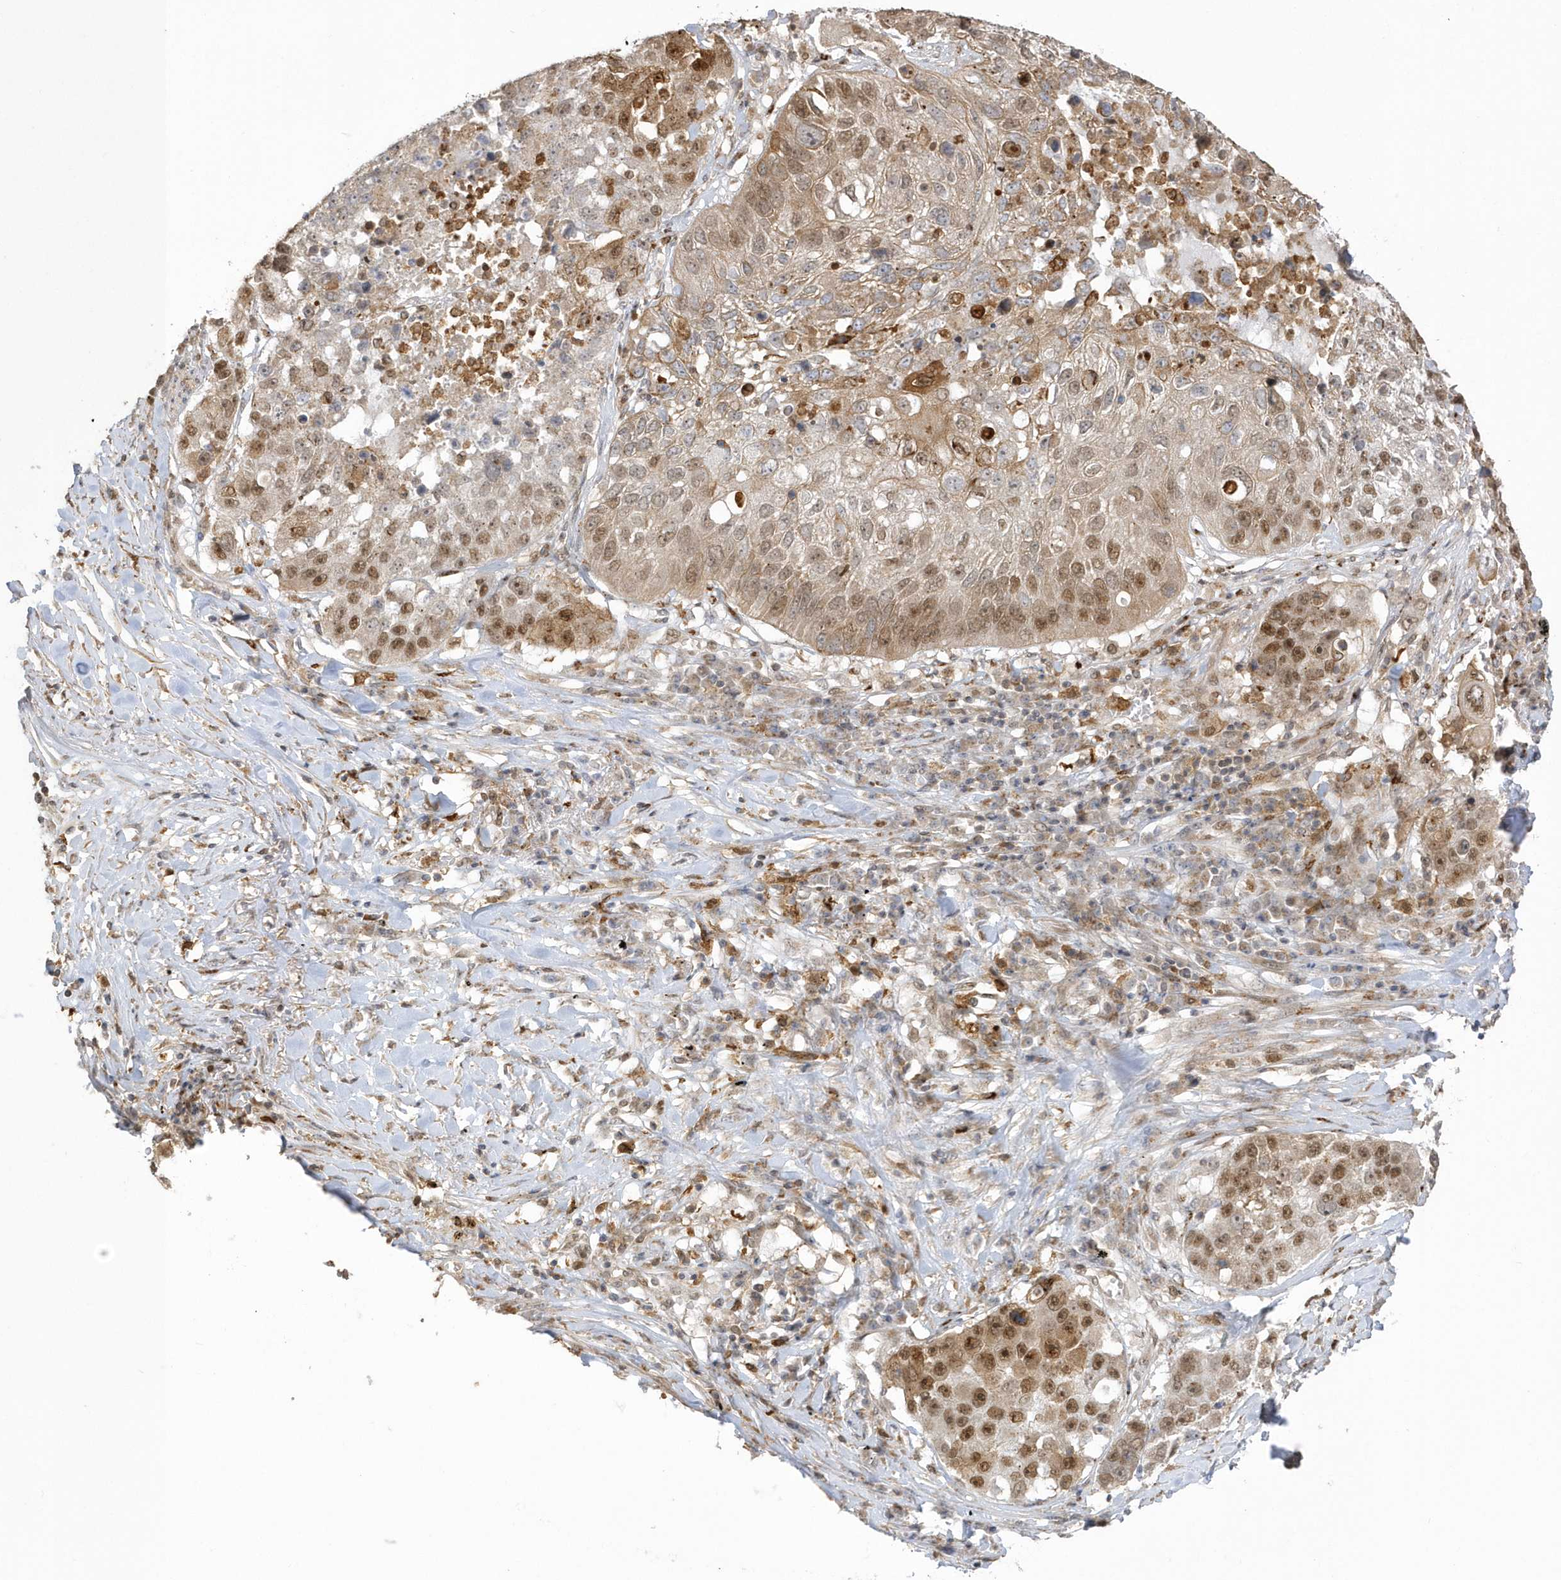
{"staining": {"intensity": "moderate", "quantity": ">75%", "location": "cytoplasmic/membranous,nuclear"}, "tissue": "lung cancer", "cell_type": "Tumor cells", "image_type": "cancer", "snomed": [{"axis": "morphology", "description": "Squamous cell carcinoma, NOS"}, {"axis": "topography", "description": "Lung"}], "caption": "This is an image of immunohistochemistry (IHC) staining of lung cancer, which shows moderate positivity in the cytoplasmic/membranous and nuclear of tumor cells.", "gene": "NAF1", "patient": {"sex": "male", "age": 61}}